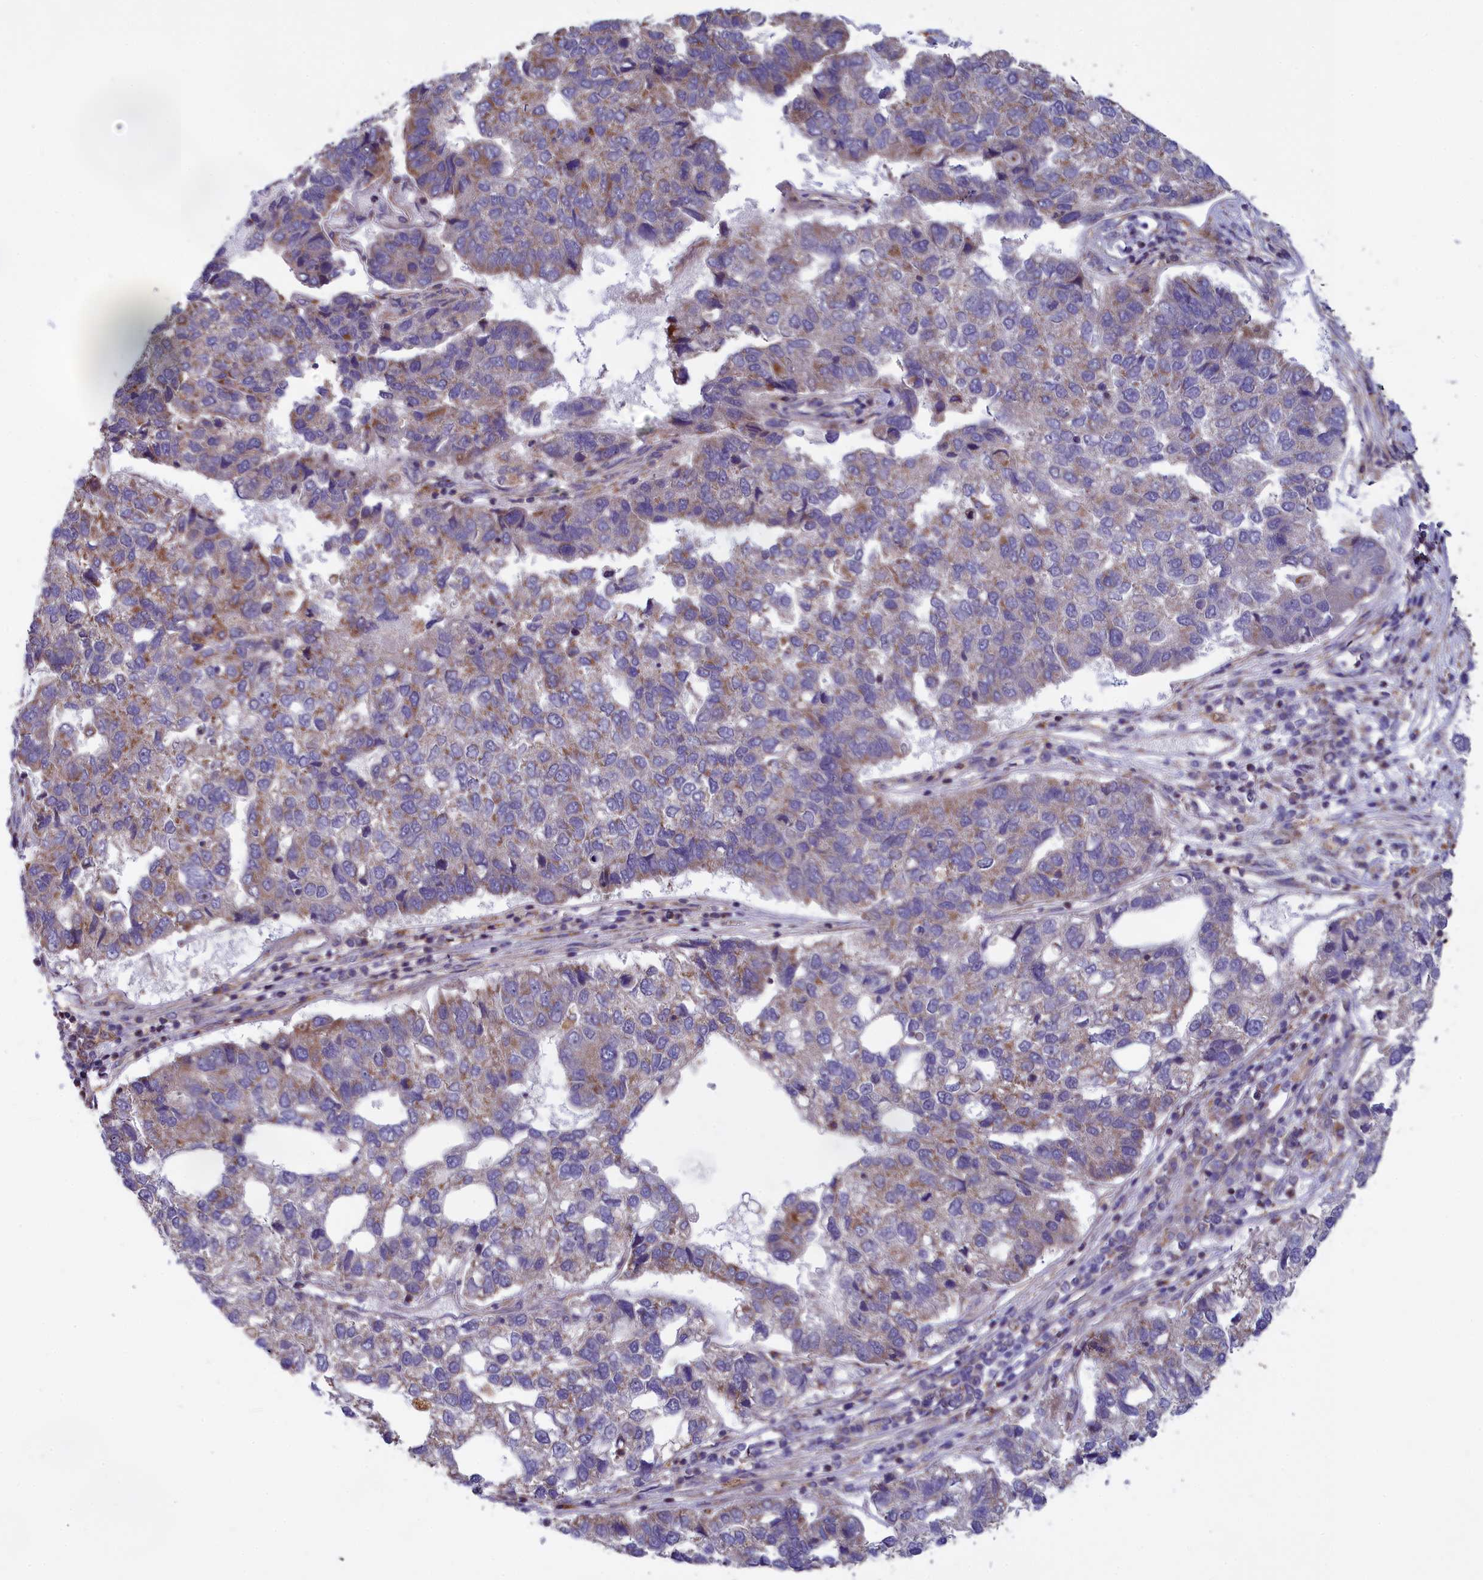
{"staining": {"intensity": "moderate", "quantity": "<25%", "location": "cytoplasmic/membranous"}, "tissue": "pancreatic cancer", "cell_type": "Tumor cells", "image_type": "cancer", "snomed": [{"axis": "morphology", "description": "Adenocarcinoma, NOS"}, {"axis": "topography", "description": "Pancreas"}], "caption": "This is an image of immunohistochemistry (IHC) staining of pancreatic adenocarcinoma, which shows moderate staining in the cytoplasmic/membranous of tumor cells.", "gene": "BLTP2", "patient": {"sex": "female", "age": 61}}